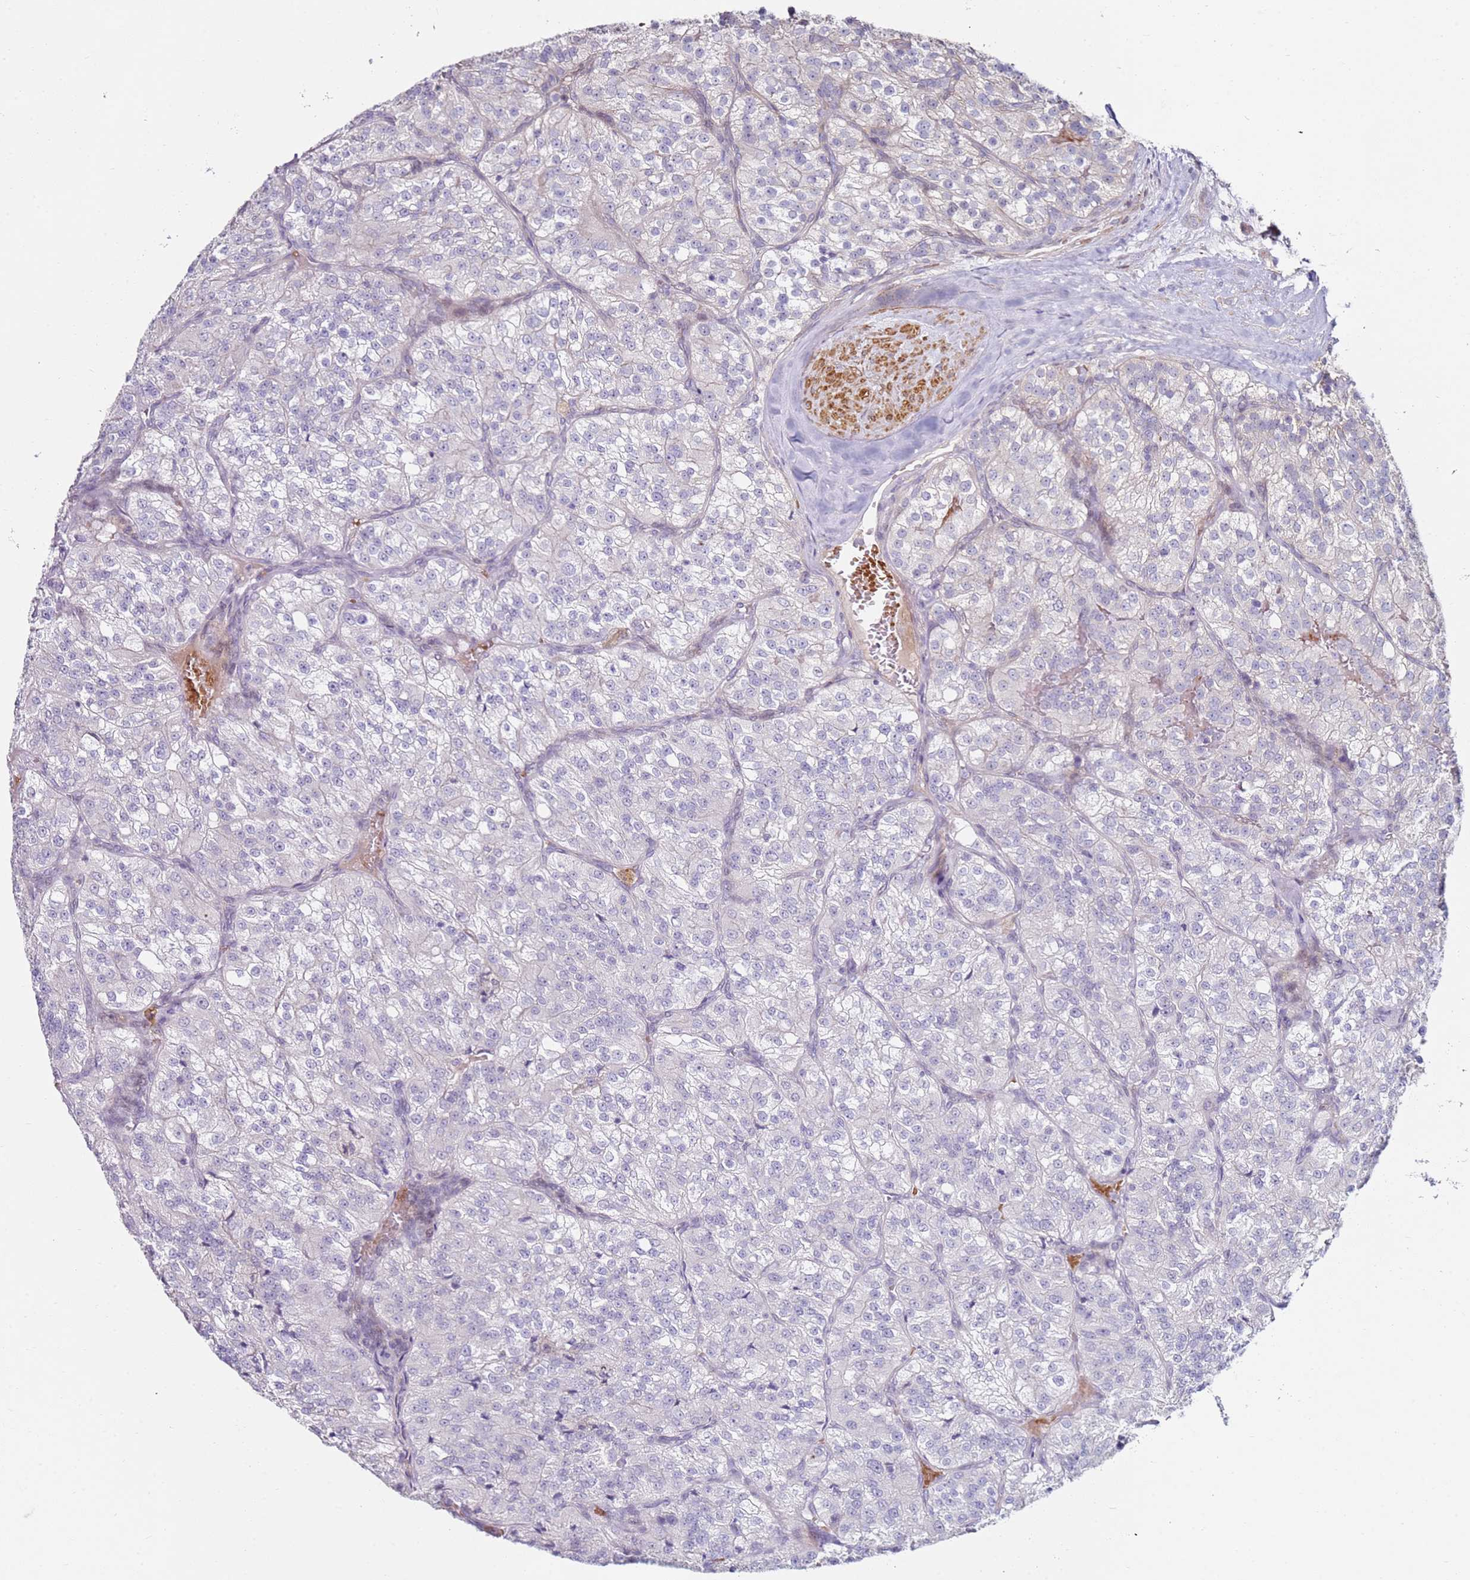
{"staining": {"intensity": "negative", "quantity": "none", "location": "none"}, "tissue": "renal cancer", "cell_type": "Tumor cells", "image_type": "cancer", "snomed": [{"axis": "morphology", "description": "Adenocarcinoma, NOS"}, {"axis": "topography", "description": "Kidney"}], "caption": "Micrograph shows no significant protein positivity in tumor cells of renal cancer.", "gene": "RARS2", "patient": {"sex": "female", "age": 63}}